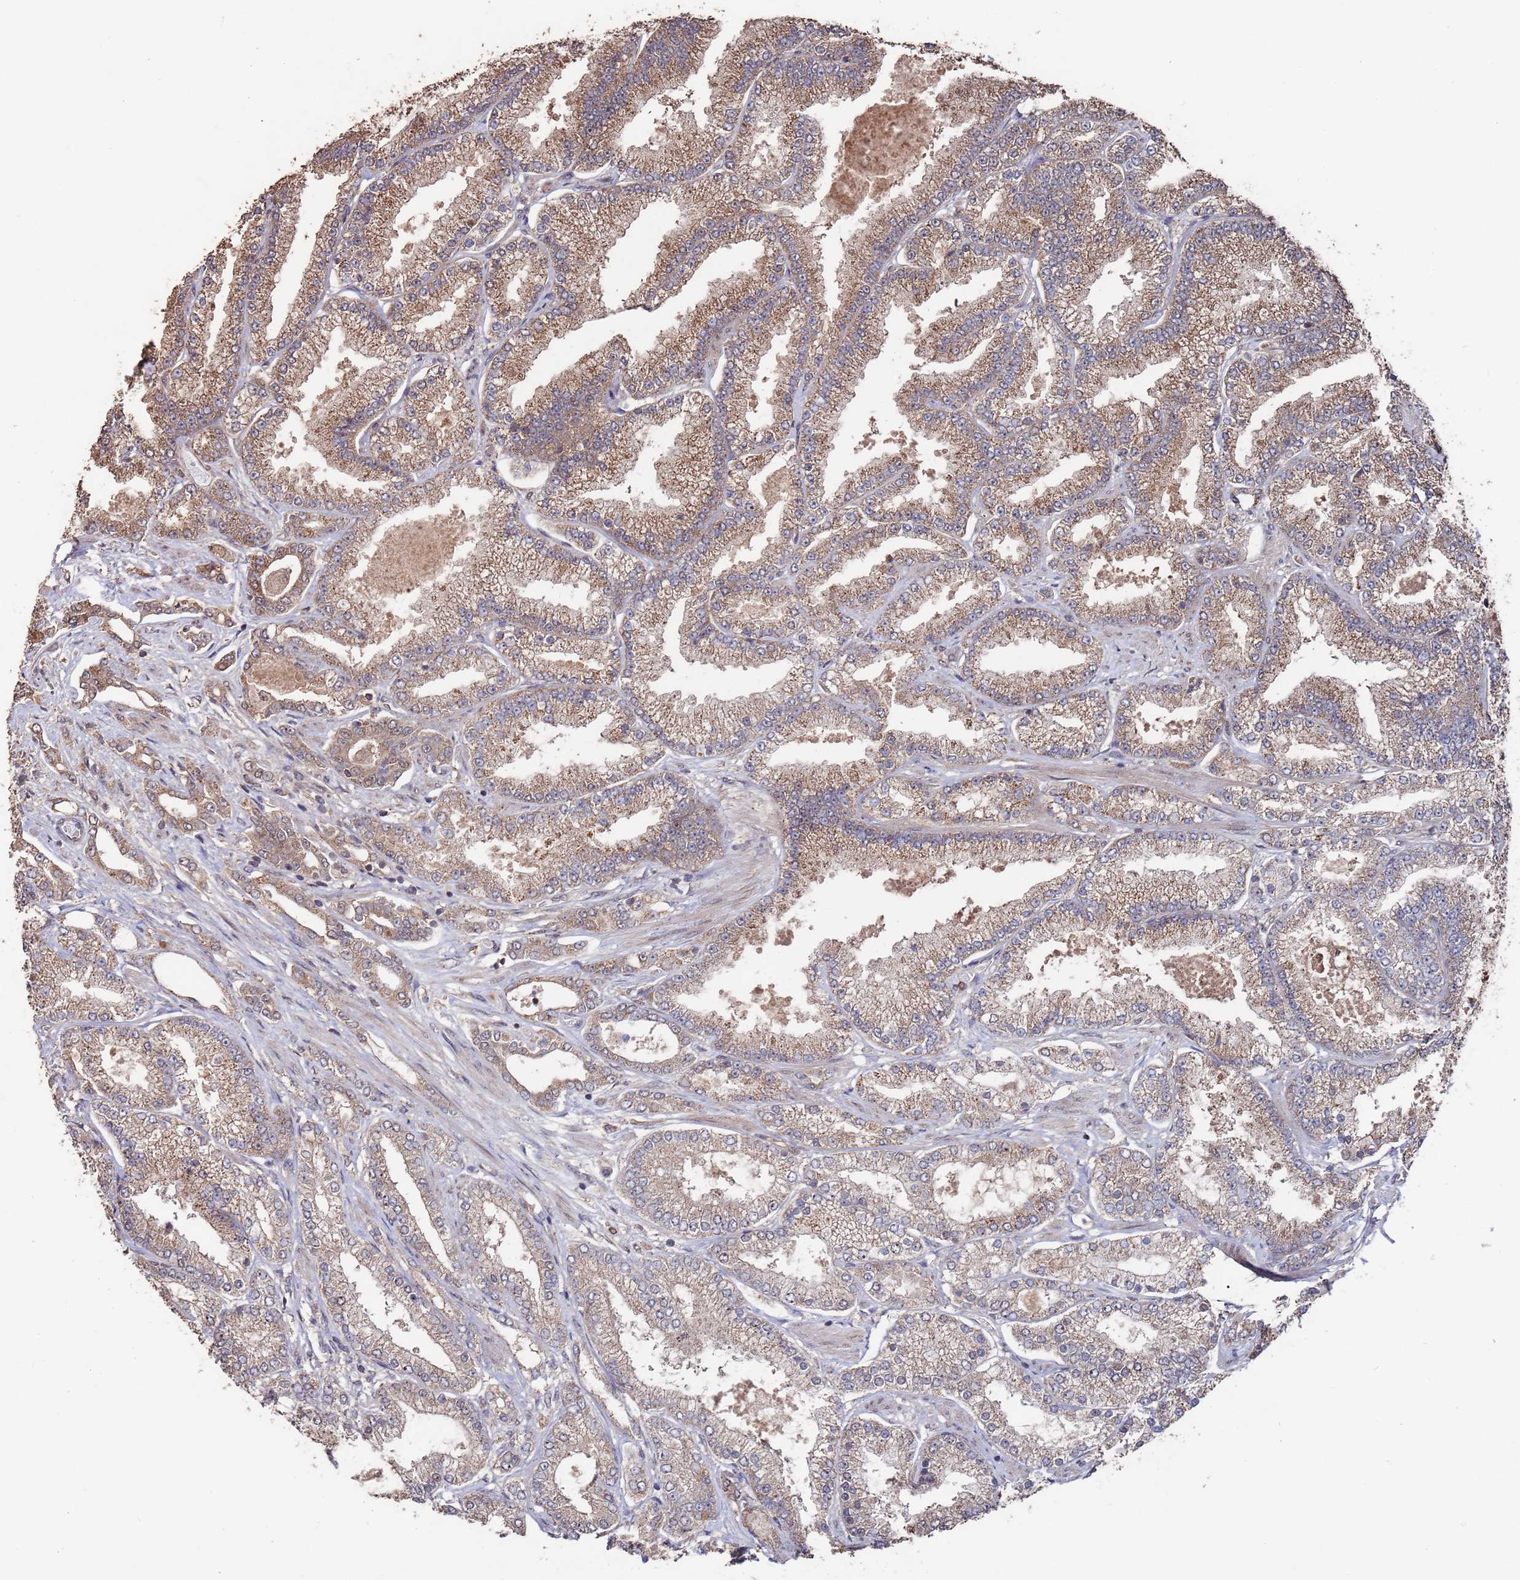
{"staining": {"intensity": "moderate", "quantity": ">75%", "location": "cytoplasmic/membranous"}, "tissue": "prostate cancer", "cell_type": "Tumor cells", "image_type": "cancer", "snomed": [{"axis": "morphology", "description": "Adenocarcinoma, High grade"}, {"axis": "topography", "description": "Prostate"}], "caption": "IHC of prostate cancer (high-grade adenocarcinoma) demonstrates medium levels of moderate cytoplasmic/membranous expression in approximately >75% of tumor cells. The protein is shown in brown color, while the nuclei are stained blue.", "gene": "PRR7", "patient": {"sex": "male", "age": 68}}